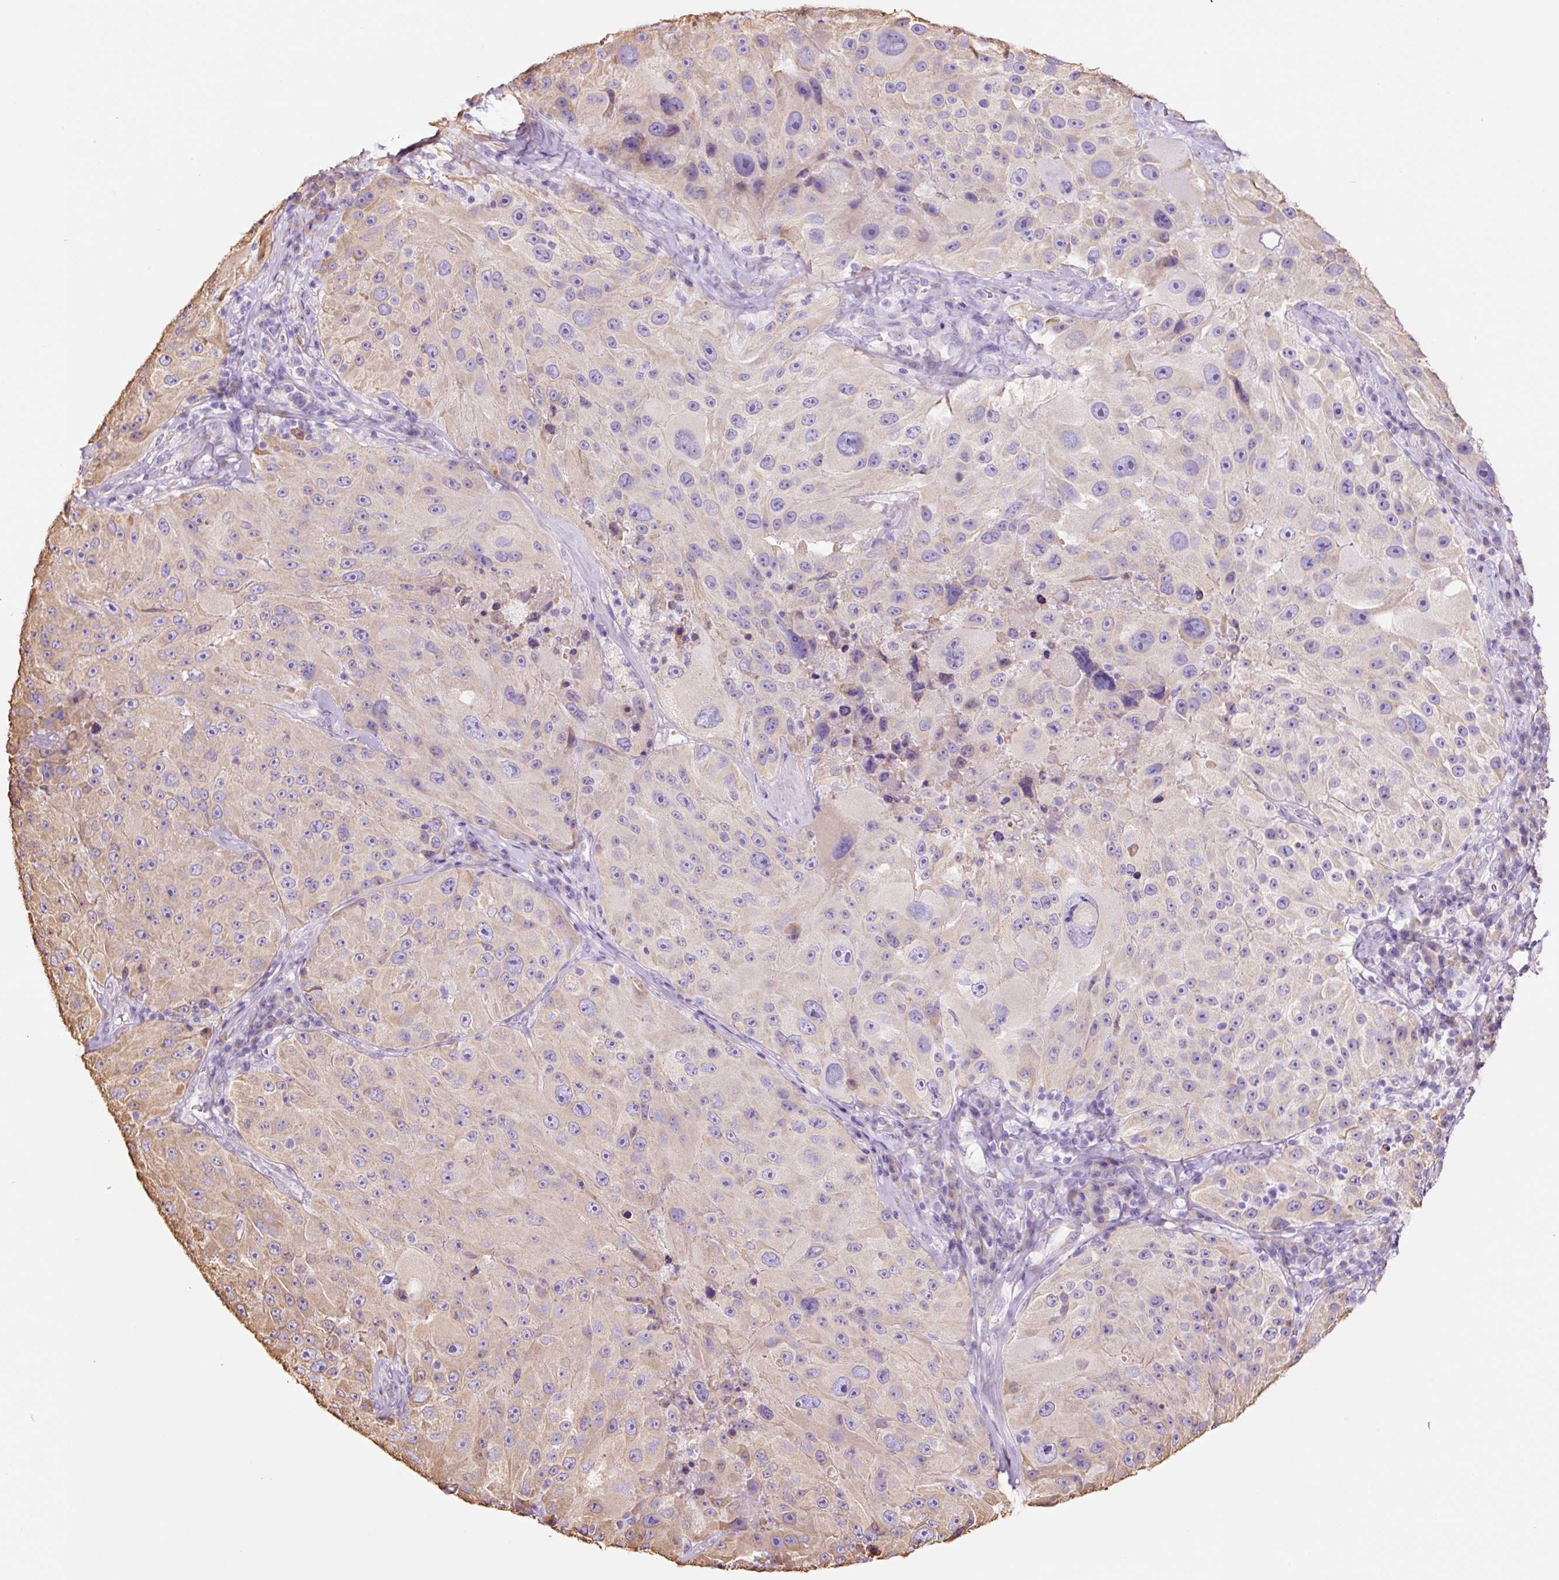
{"staining": {"intensity": "weak", "quantity": "25%-75%", "location": "cytoplasmic/membranous"}, "tissue": "melanoma", "cell_type": "Tumor cells", "image_type": "cancer", "snomed": [{"axis": "morphology", "description": "Malignant melanoma, Metastatic site"}, {"axis": "topography", "description": "Lymph node"}], "caption": "Malignant melanoma (metastatic site) stained with a protein marker demonstrates weak staining in tumor cells.", "gene": "GCG", "patient": {"sex": "male", "age": 62}}